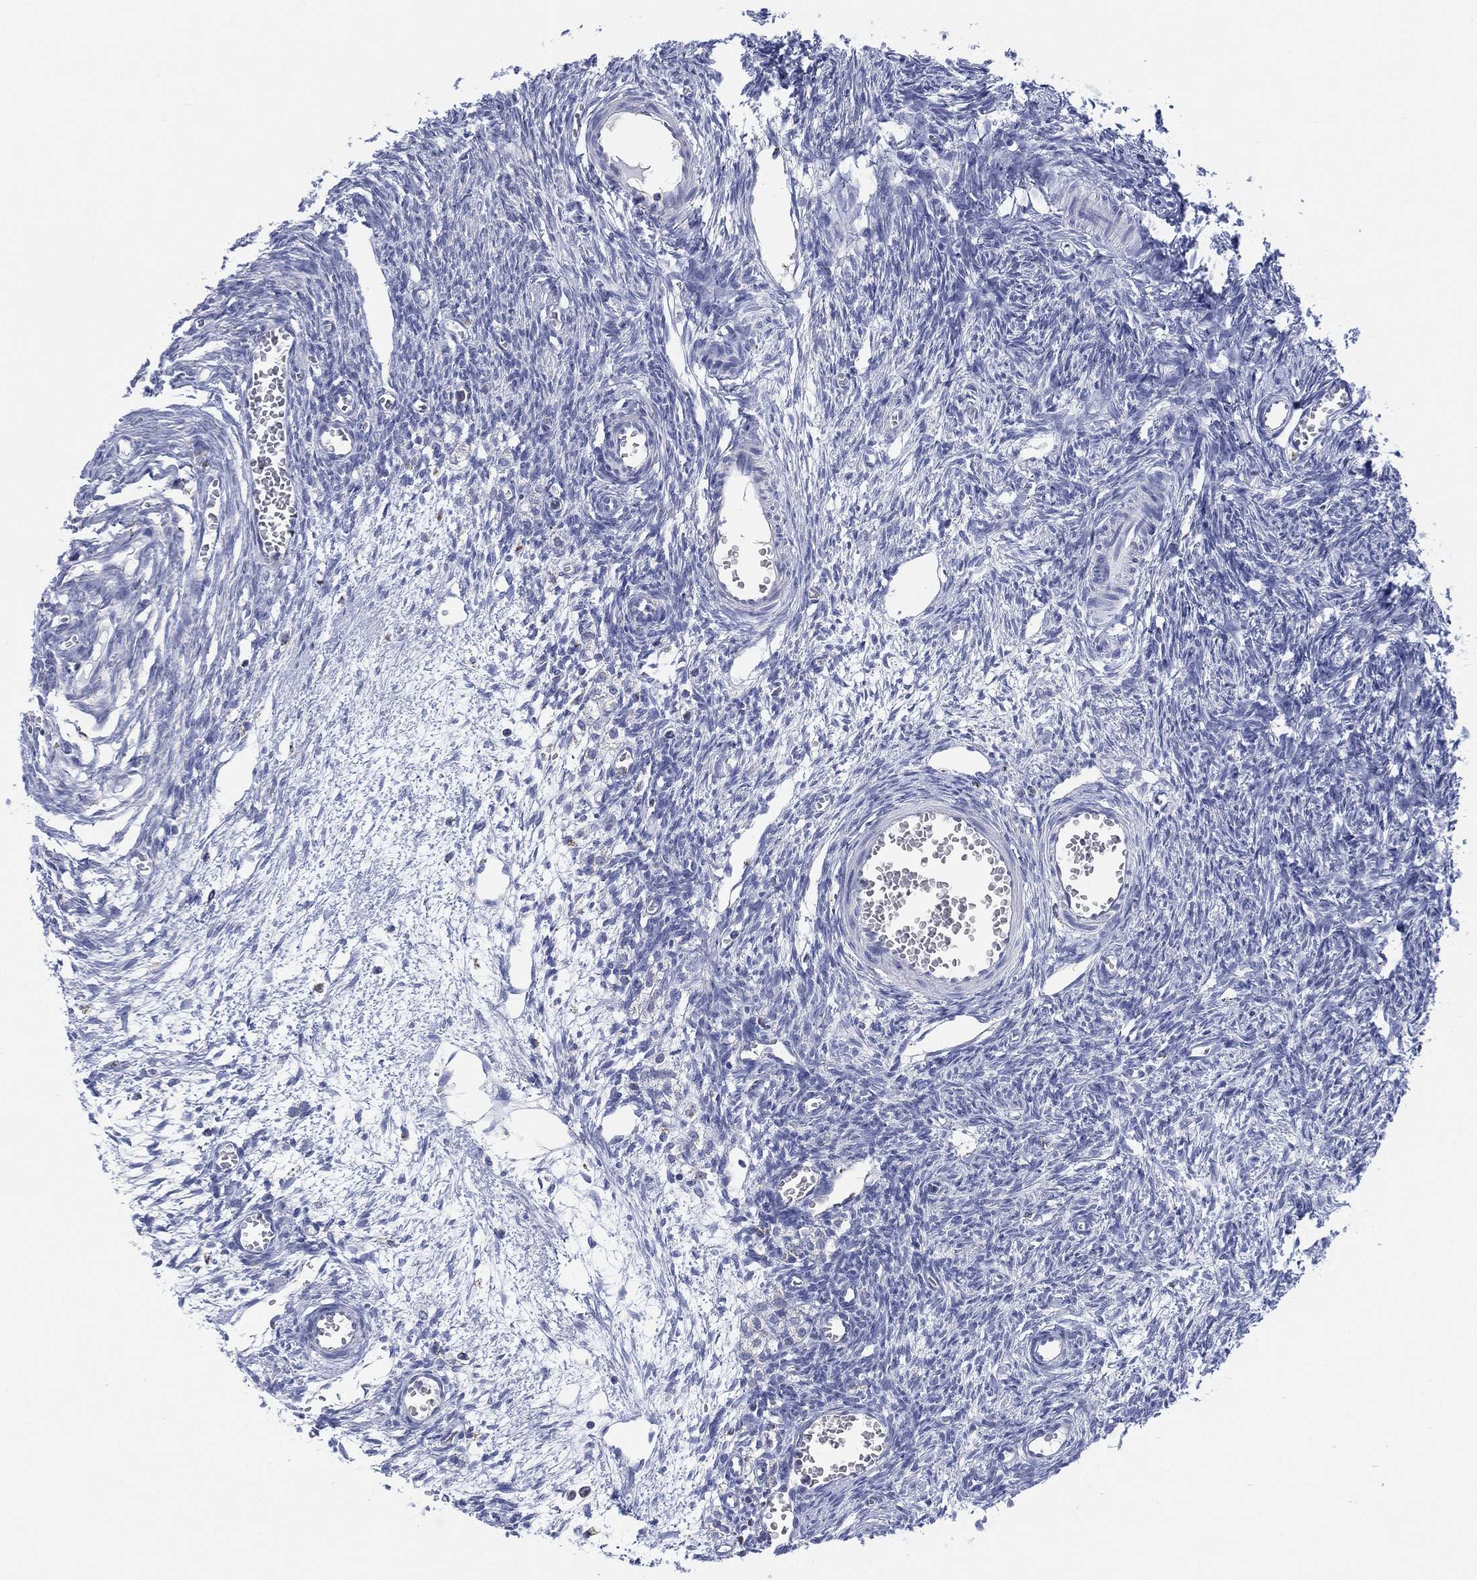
{"staining": {"intensity": "negative", "quantity": "none", "location": "none"}, "tissue": "ovary", "cell_type": "Ovarian stroma cells", "image_type": "normal", "snomed": [{"axis": "morphology", "description": "Normal tissue, NOS"}, {"axis": "topography", "description": "Ovary"}], "caption": "The image demonstrates no staining of ovarian stroma cells in benign ovary.", "gene": "CFTR", "patient": {"sex": "female", "age": 27}}